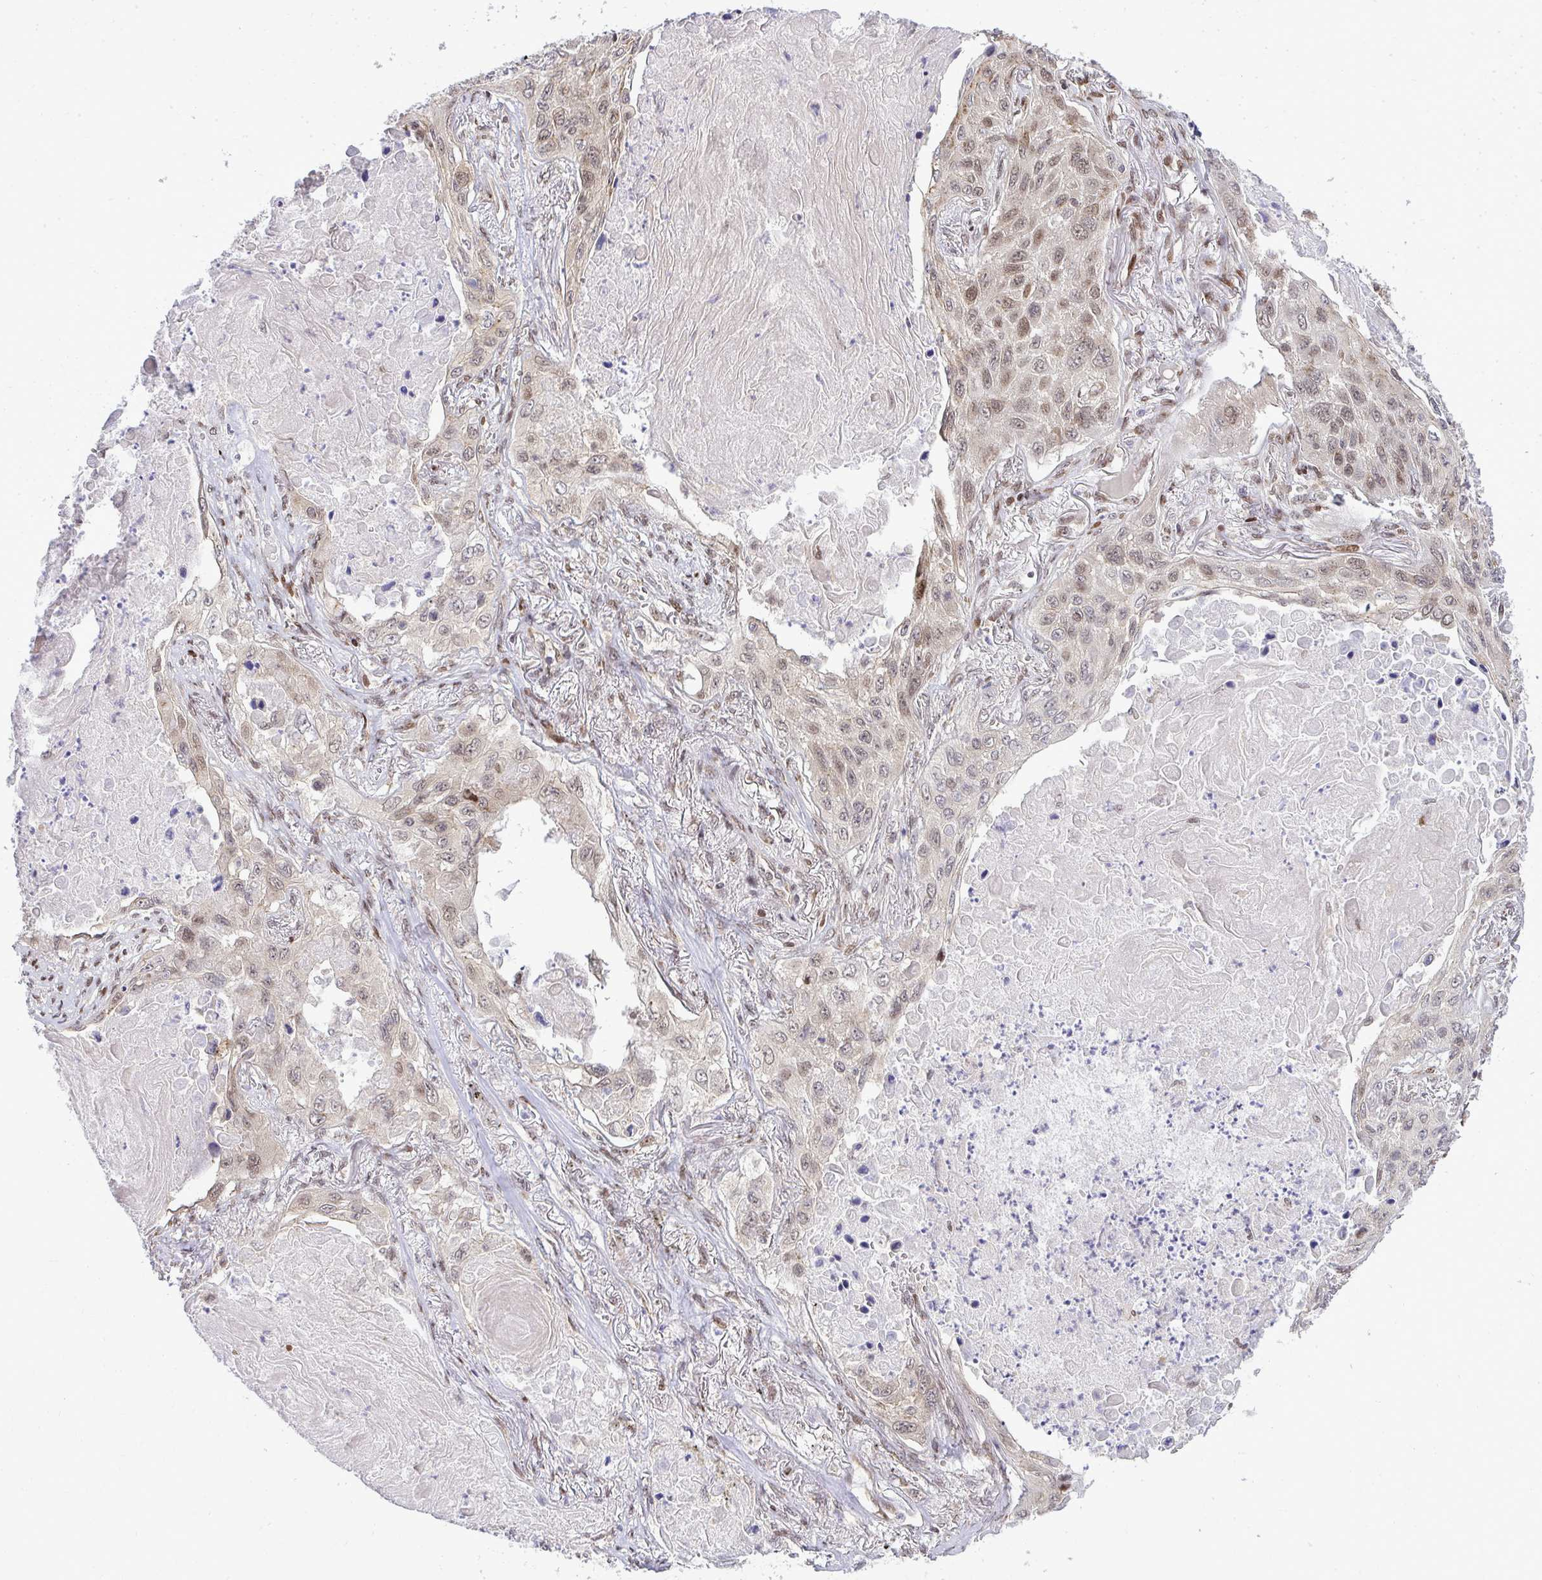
{"staining": {"intensity": "moderate", "quantity": "25%-75%", "location": "nuclear"}, "tissue": "lung cancer", "cell_type": "Tumor cells", "image_type": "cancer", "snomed": [{"axis": "morphology", "description": "Squamous cell carcinoma, NOS"}, {"axis": "topography", "description": "Lung"}], "caption": "Squamous cell carcinoma (lung) stained for a protein (brown) shows moderate nuclear positive staining in about 25%-75% of tumor cells.", "gene": "PIGY", "patient": {"sex": "male", "age": 75}}